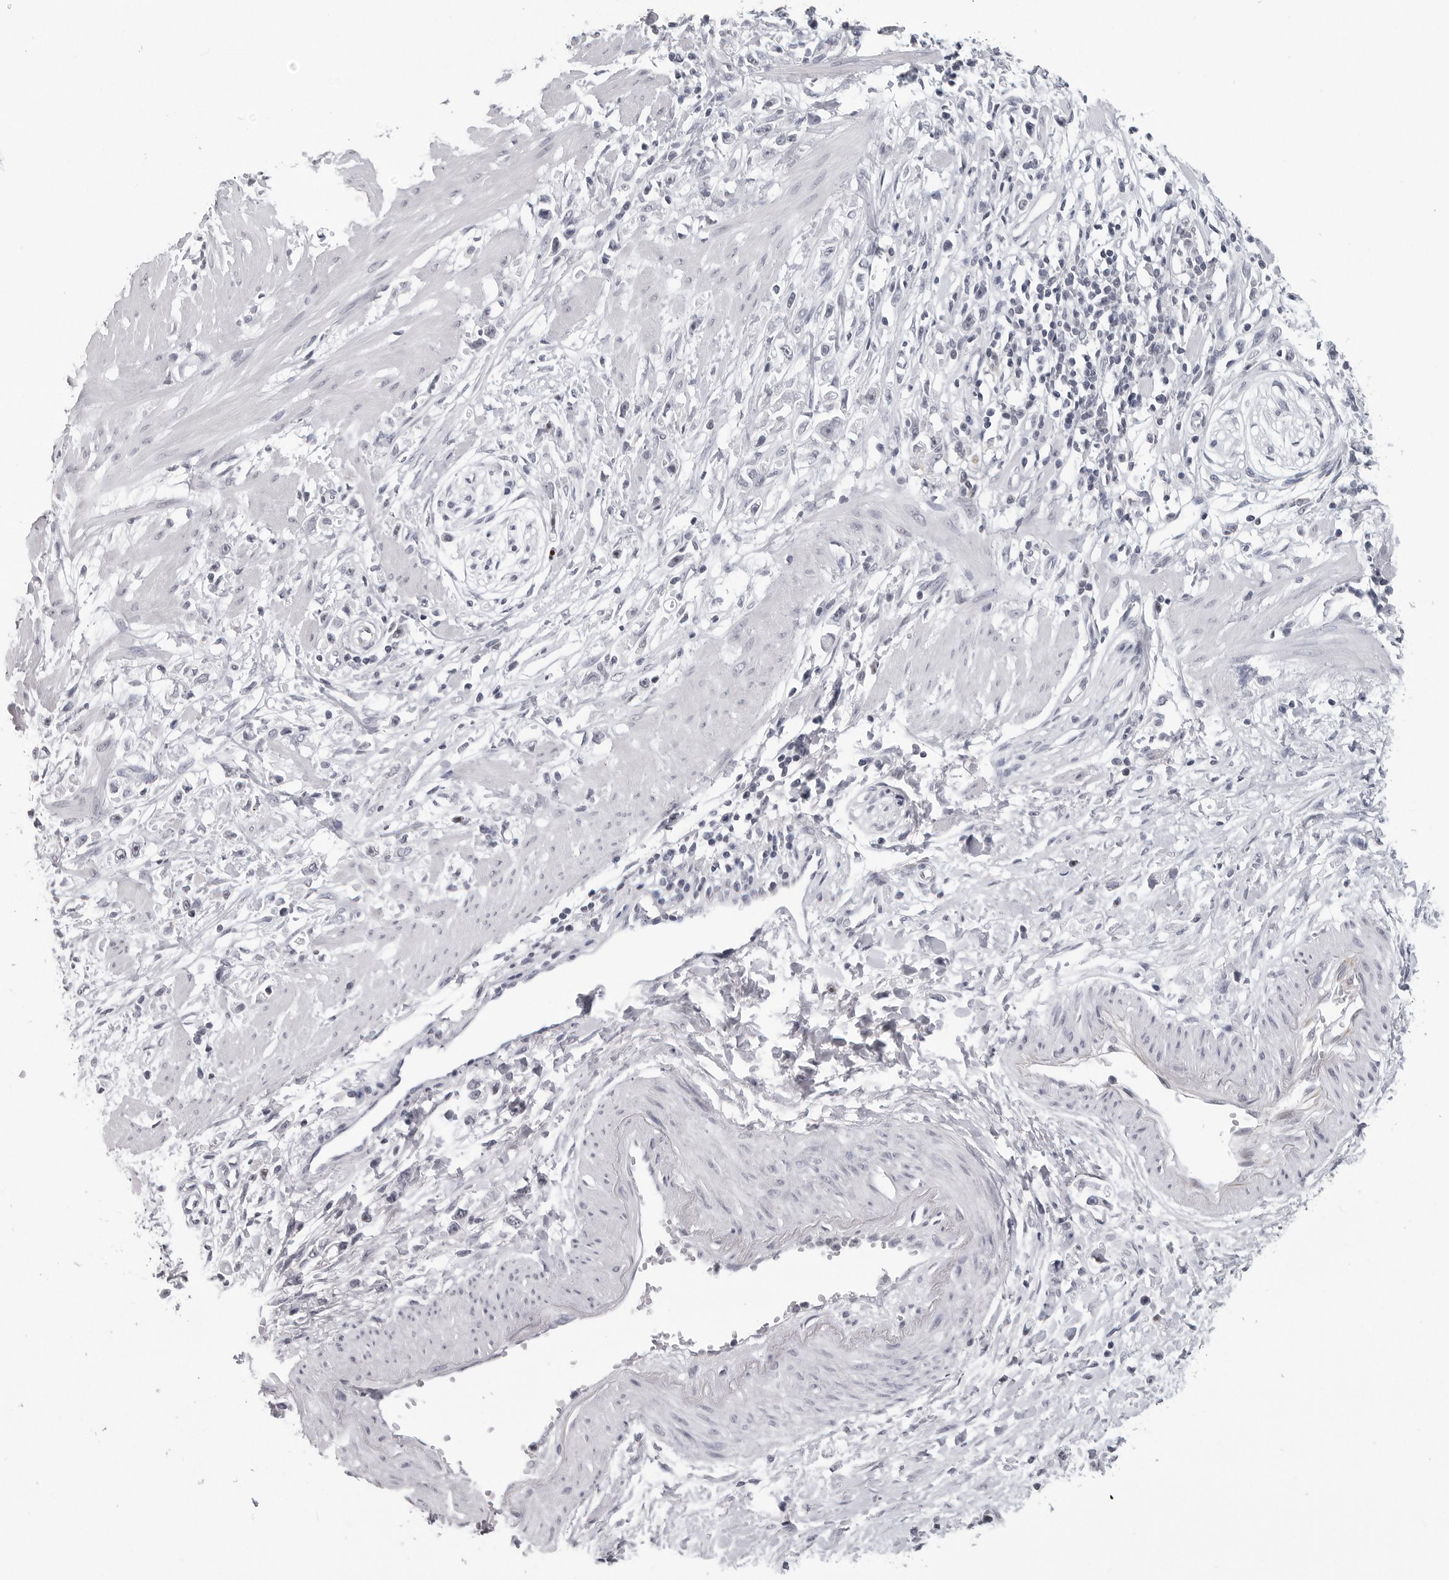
{"staining": {"intensity": "negative", "quantity": "none", "location": "none"}, "tissue": "stomach cancer", "cell_type": "Tumor cells", "image_type": "cancer", "snomed": [{"axis": "morphology", "description": "Adenocarcinoma, NOS"}, {"axis": "topography", "description": "Stomach"}], "caption": "Human stomach adenocarcinoma stained for a protein using immunohistochemistry (IHC) displays no expression in tumor cells.", "gene": "DDX54", "patient": {"sex": "female", "age": 59}}